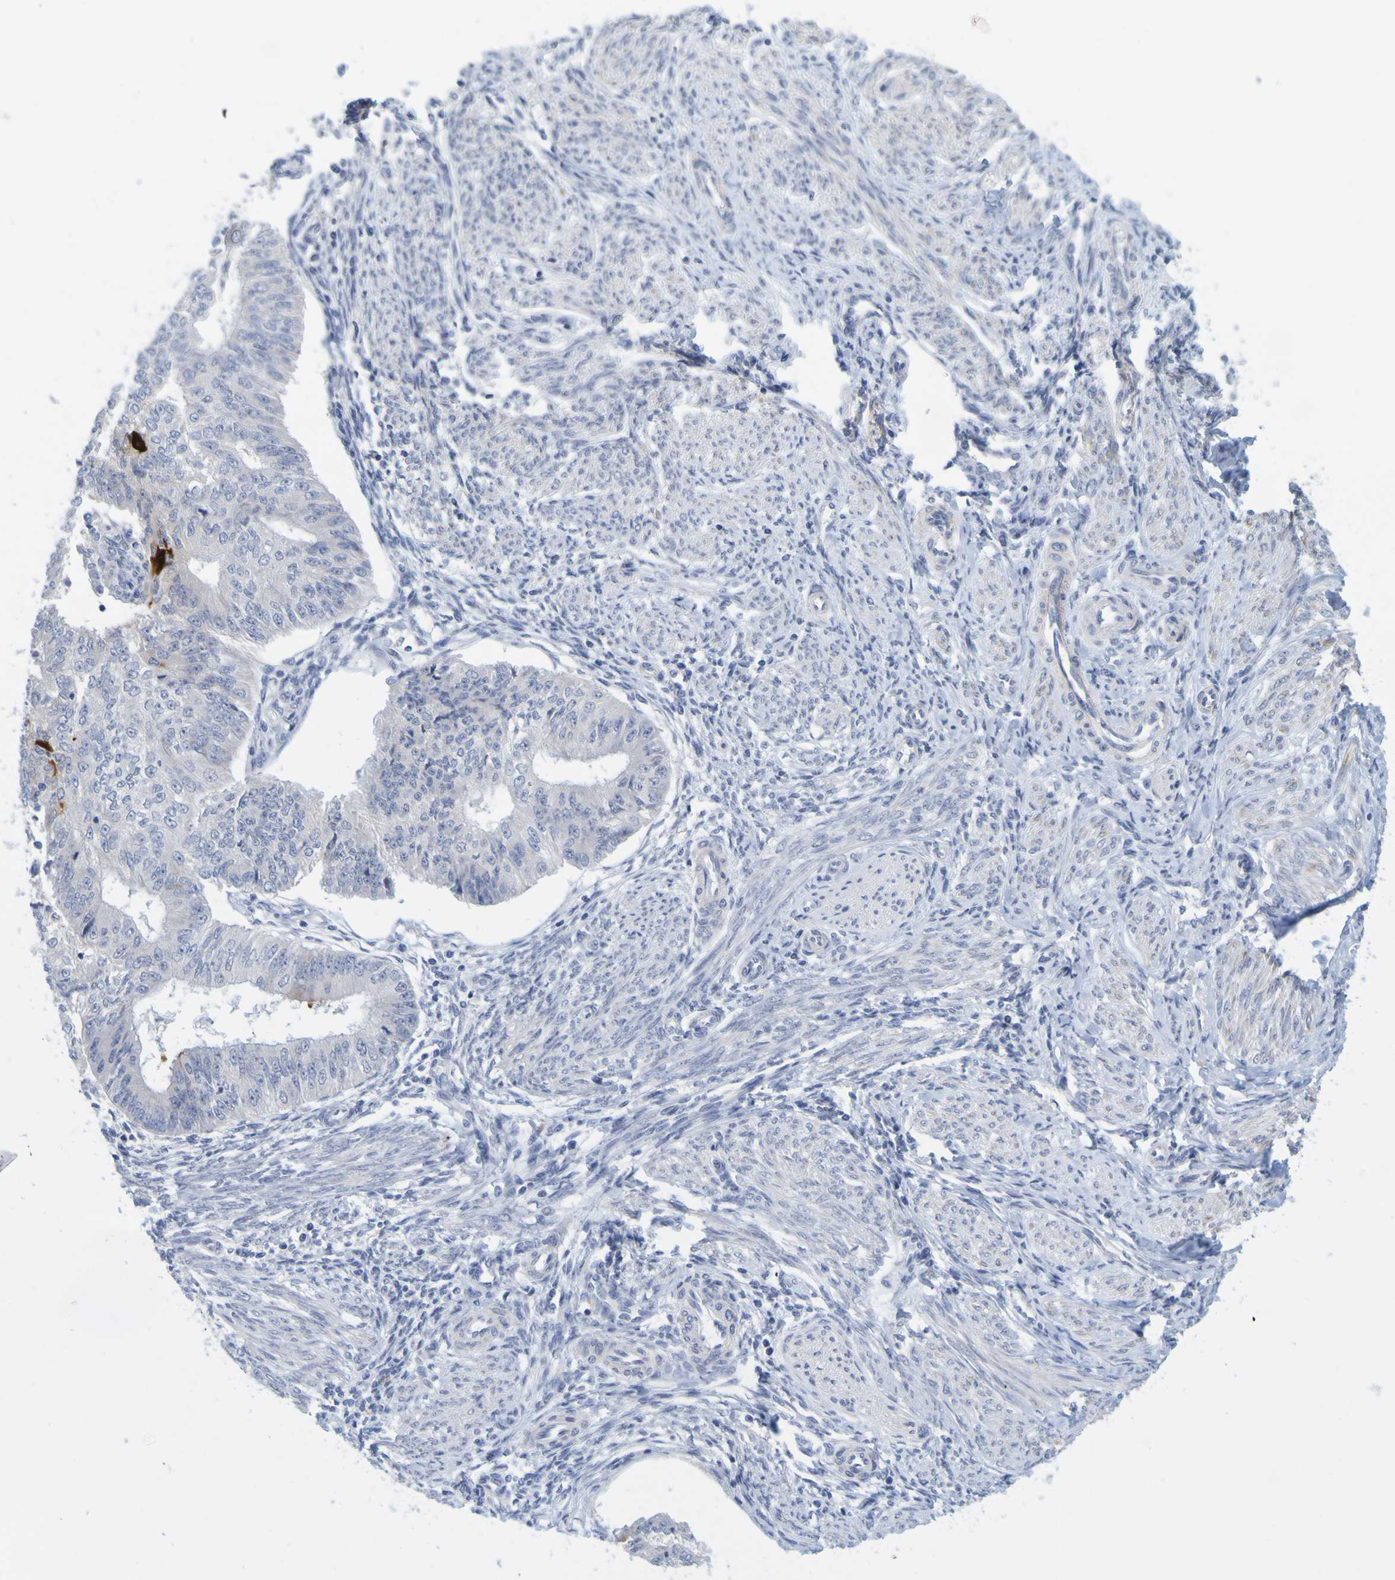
{"staining": {"intensity": "negative", "quantity": "none", "location": "none"}, "tissue": "endometrial cancer", "cell_type": "Tumor cells", "image_type": "cancer", "snomed": [{"axis": "morphology", "description": "Adenocarcinoma, NOS"}, {"axis": "topography", "description": "Endometrium"}], "caption": "High power microscopy image of an immunohistochemistry (IHC) image of adenocarcinoma (endometrial), revealing no significant staining in tumor cells.", "gene": "ENDOU", "patient": {"sex": "female", "age": 32}}